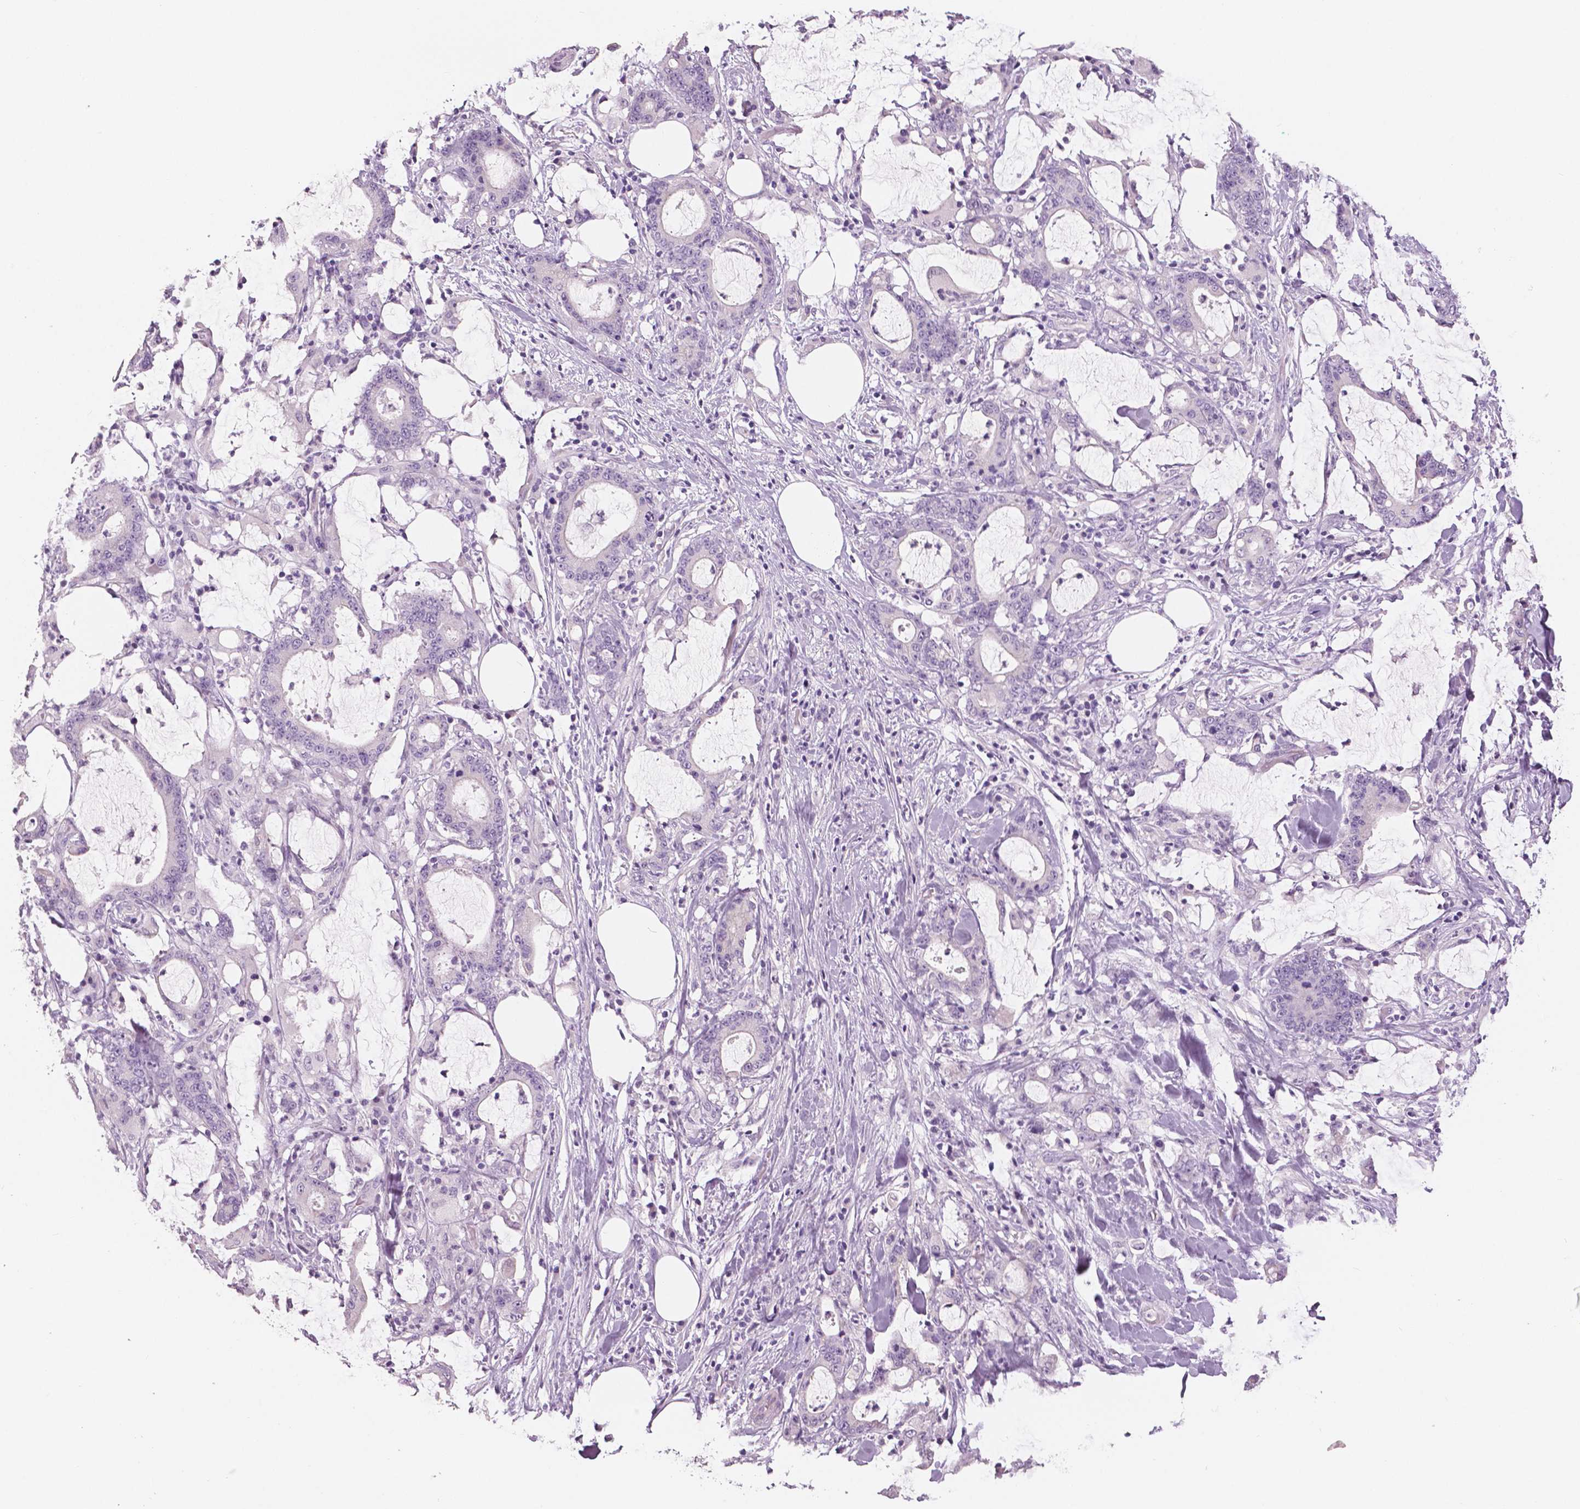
{"staining": {"intensity": "negative", "quantity": "none", "location": "none"}, "tissue": "stomach cancer", "cell_type": "Tumor cells", "image_type": "cancer", "snomed": [{"axis": "morphology", "description": "Adenocarcinoma, NOS"}, {"axis": "topography", "description": "Stomach, upper"}], "caption": "Immunohistochemical staining of human stomach adenocarcinoma shows no significant staining in tumor cells.", "gene": "SLC24A1", "patient": {"sex": "male", "age": 68}}